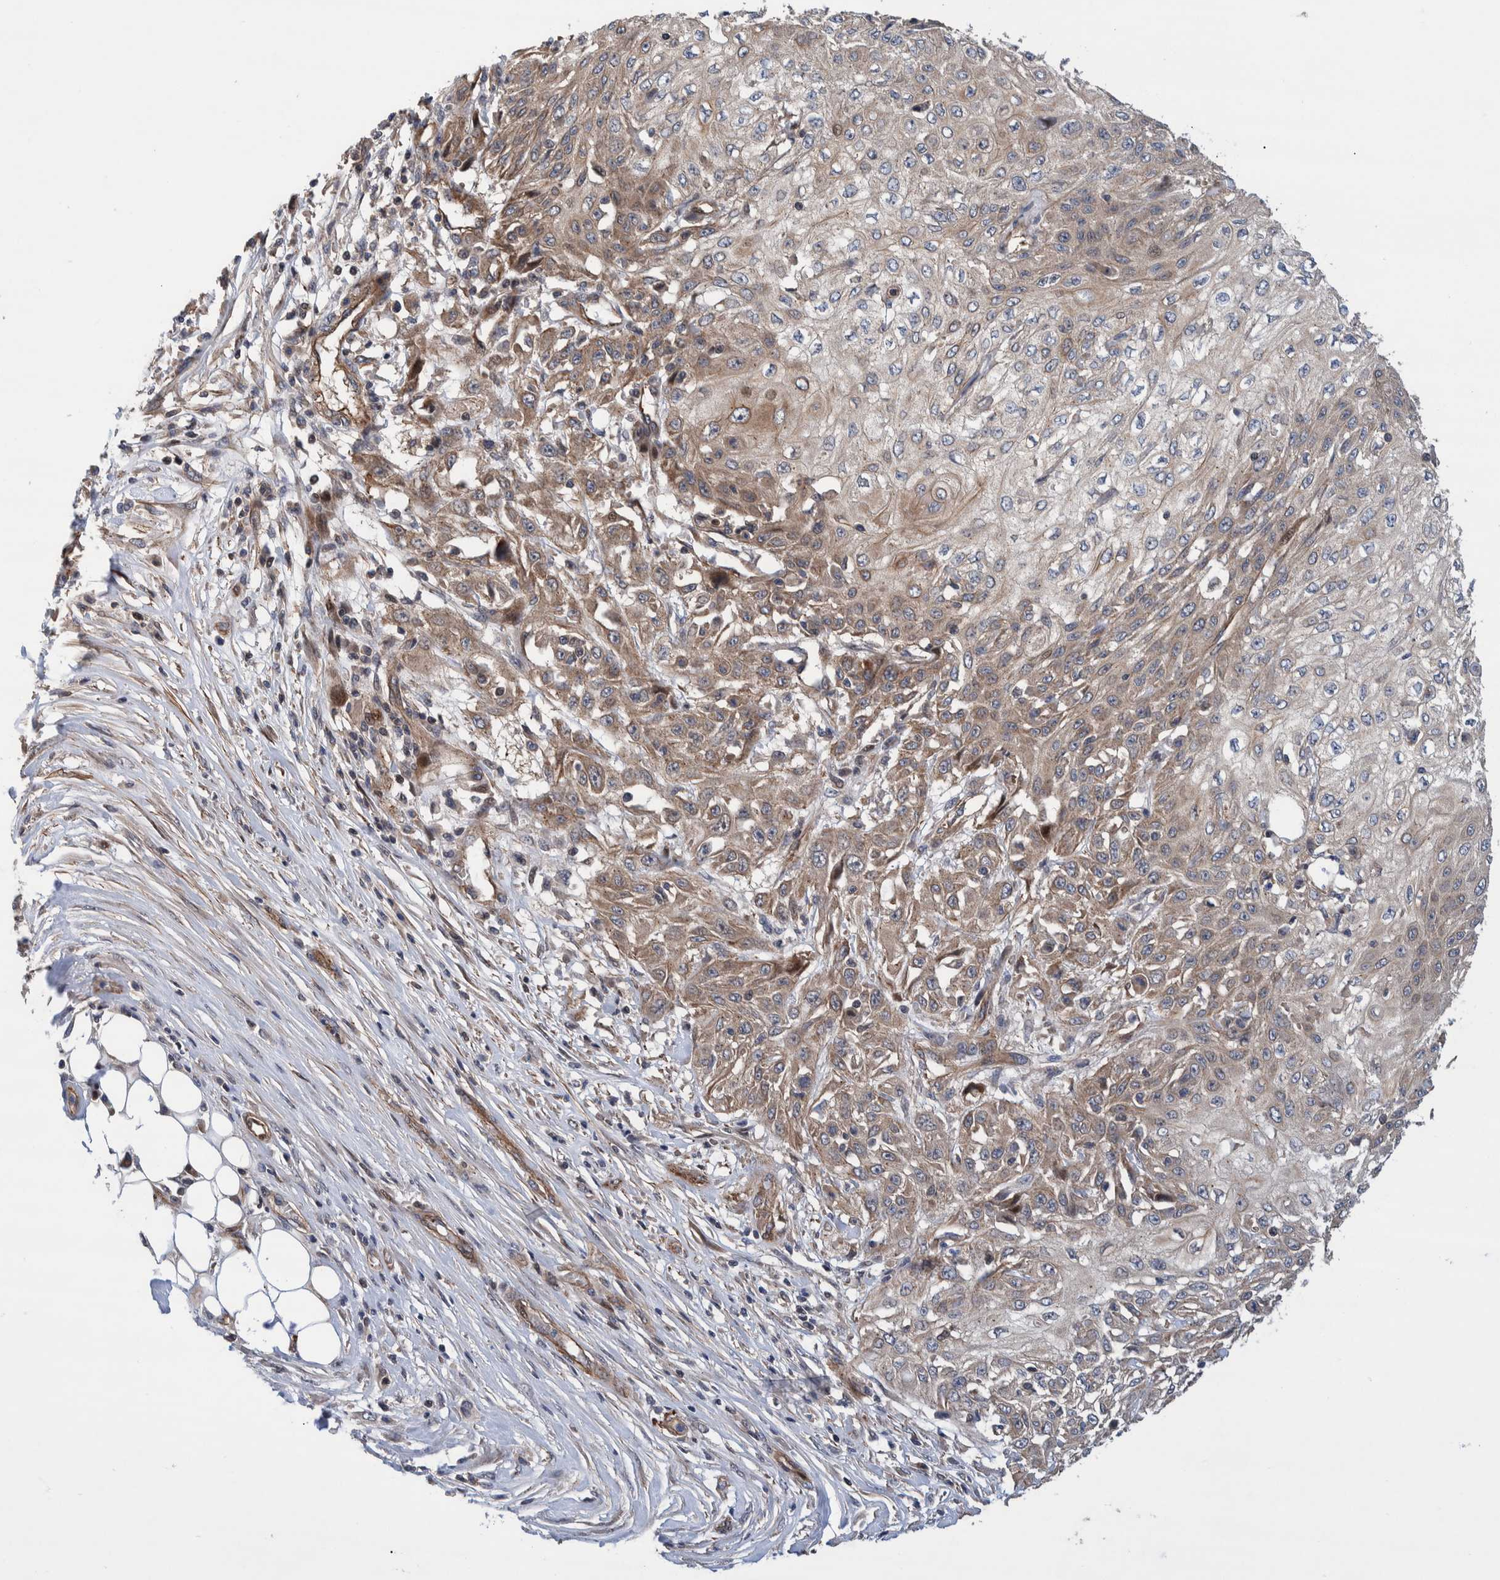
{"staining": {"intensity": "weak", "quantity": ">75%", "location": "cytoplasmic/membranous"}, "tissue": "skin cancer", "cell_type": "Tumor cells", "image_type": "cancer", "snomed": [{"axis": "morphology", "description": "Squamous cell carcinoma, NOS"}, {"axis": "morphology", "description": "Squamous cell carcinoma, metastatic, NOS"}, {"axis": "topography", "description": "Skin"}, {"axis": "topography", "description": "Lymph node"}], "caption": "This micrograph demonstrates immunohistochemistry (IHC) staining of skin cancer, with low weak cytoplasmic/membranous positivity in approximately >75% of tumor cells.", "gene": "GRPEL2", "patient": {"sex": "male", "age": 75}}